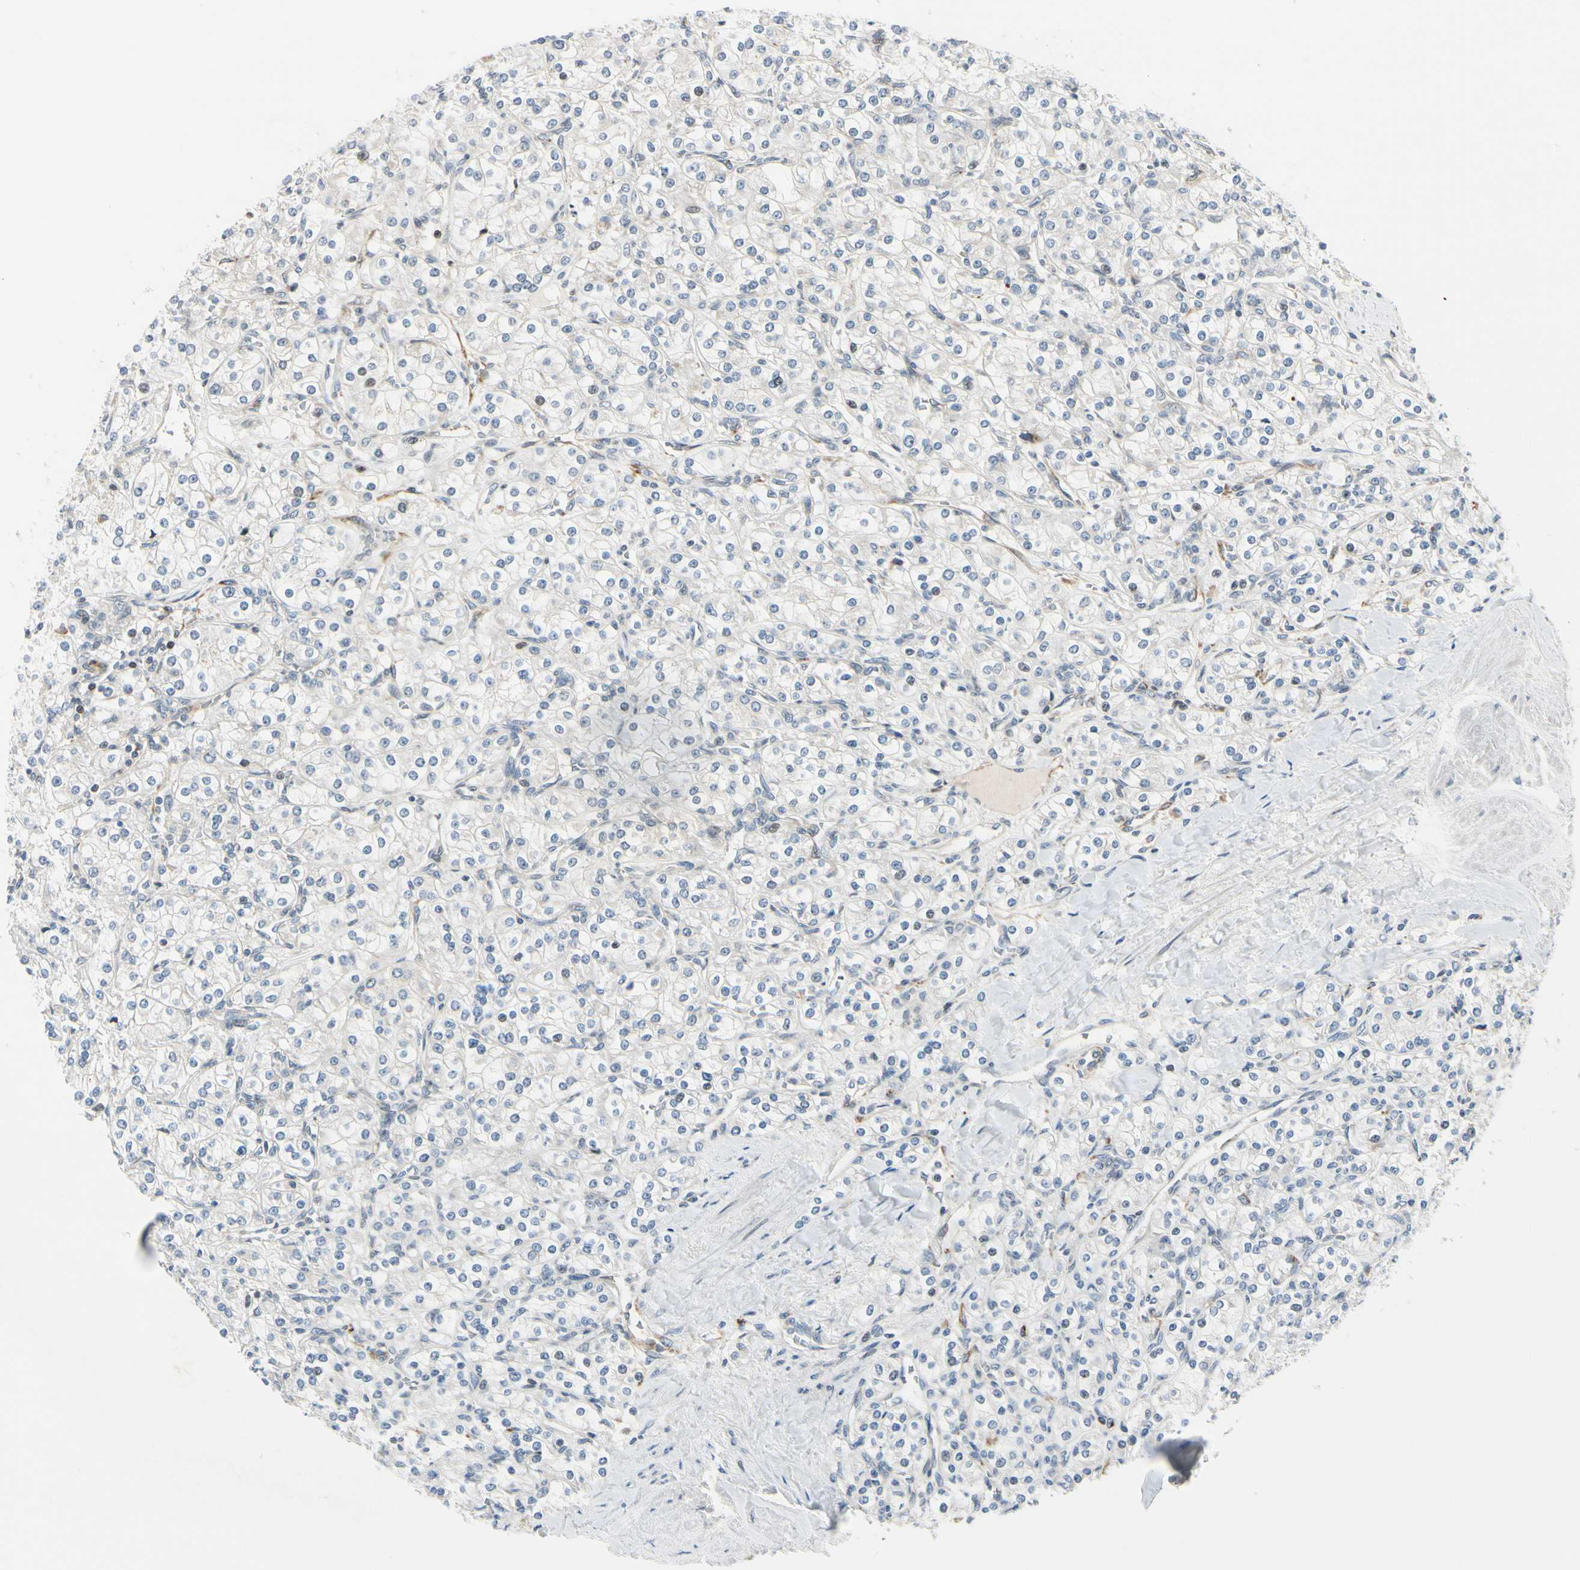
{"staining": {"intensity": "negative", "quantity": "none", "location": "none"}, "tissue": "renal cancer", "cell_type": "Tumor cells", "image_type": "cancer", "snomed": [{"axis": "morphology", "description": "Adenocarcinoma, NOS"}, {"axis": "topography", "description": "Kidney"}], "caption": "Human adenocarcinoma (renal) stained for a protein using immunohistochemistry exhibits no staining in tumor cells.", "gene": "NPDC1", "patient": {"sex": "male", "age": 77}}